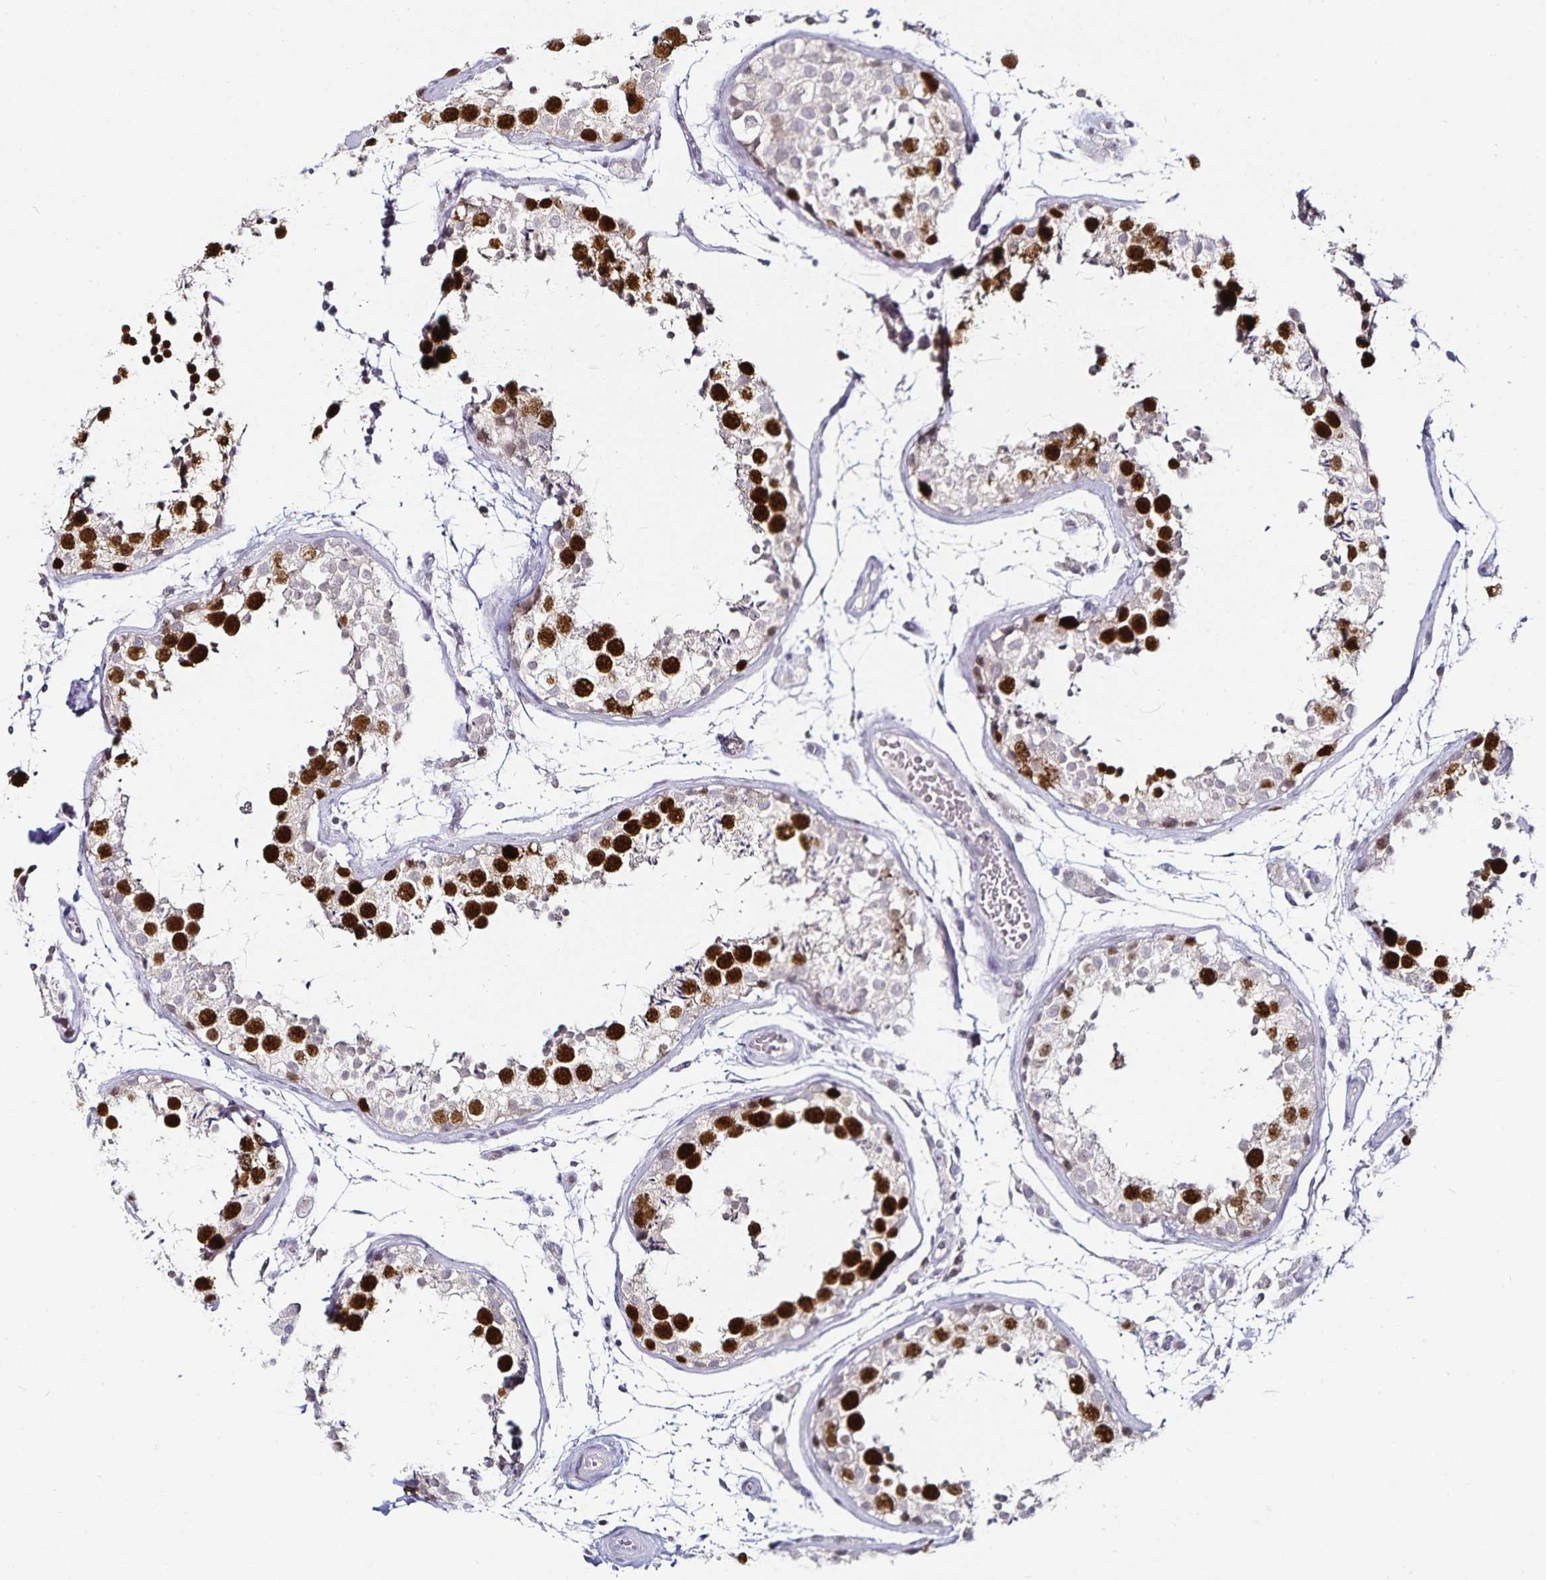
{"staining": {"intensity": "strong", "quantity": "25%-75%", "location": "nuclear"}, "tissue": "testis", "cell_type": "Cells in seminiferous ducts", "image_type": "normal", "snomed": [{"axis": "morphology", "description": "Normal tissue, NOS"}, {"axis": "topography", "description": "Testis"}], "caption": "A high-resolution histopathology image shows immunohistochemistry (IHC) staining of unremarkable testis, which reveals strong nuclear staining in approximately 25%-75% of cells in seminiferous ducts. Using DAB (brown) and hematoxylin (blue) stains, captured at high magnification using brightfield microscopy.", "gene": "ANLN", "patient": {"sex": "male", "age": 29}}